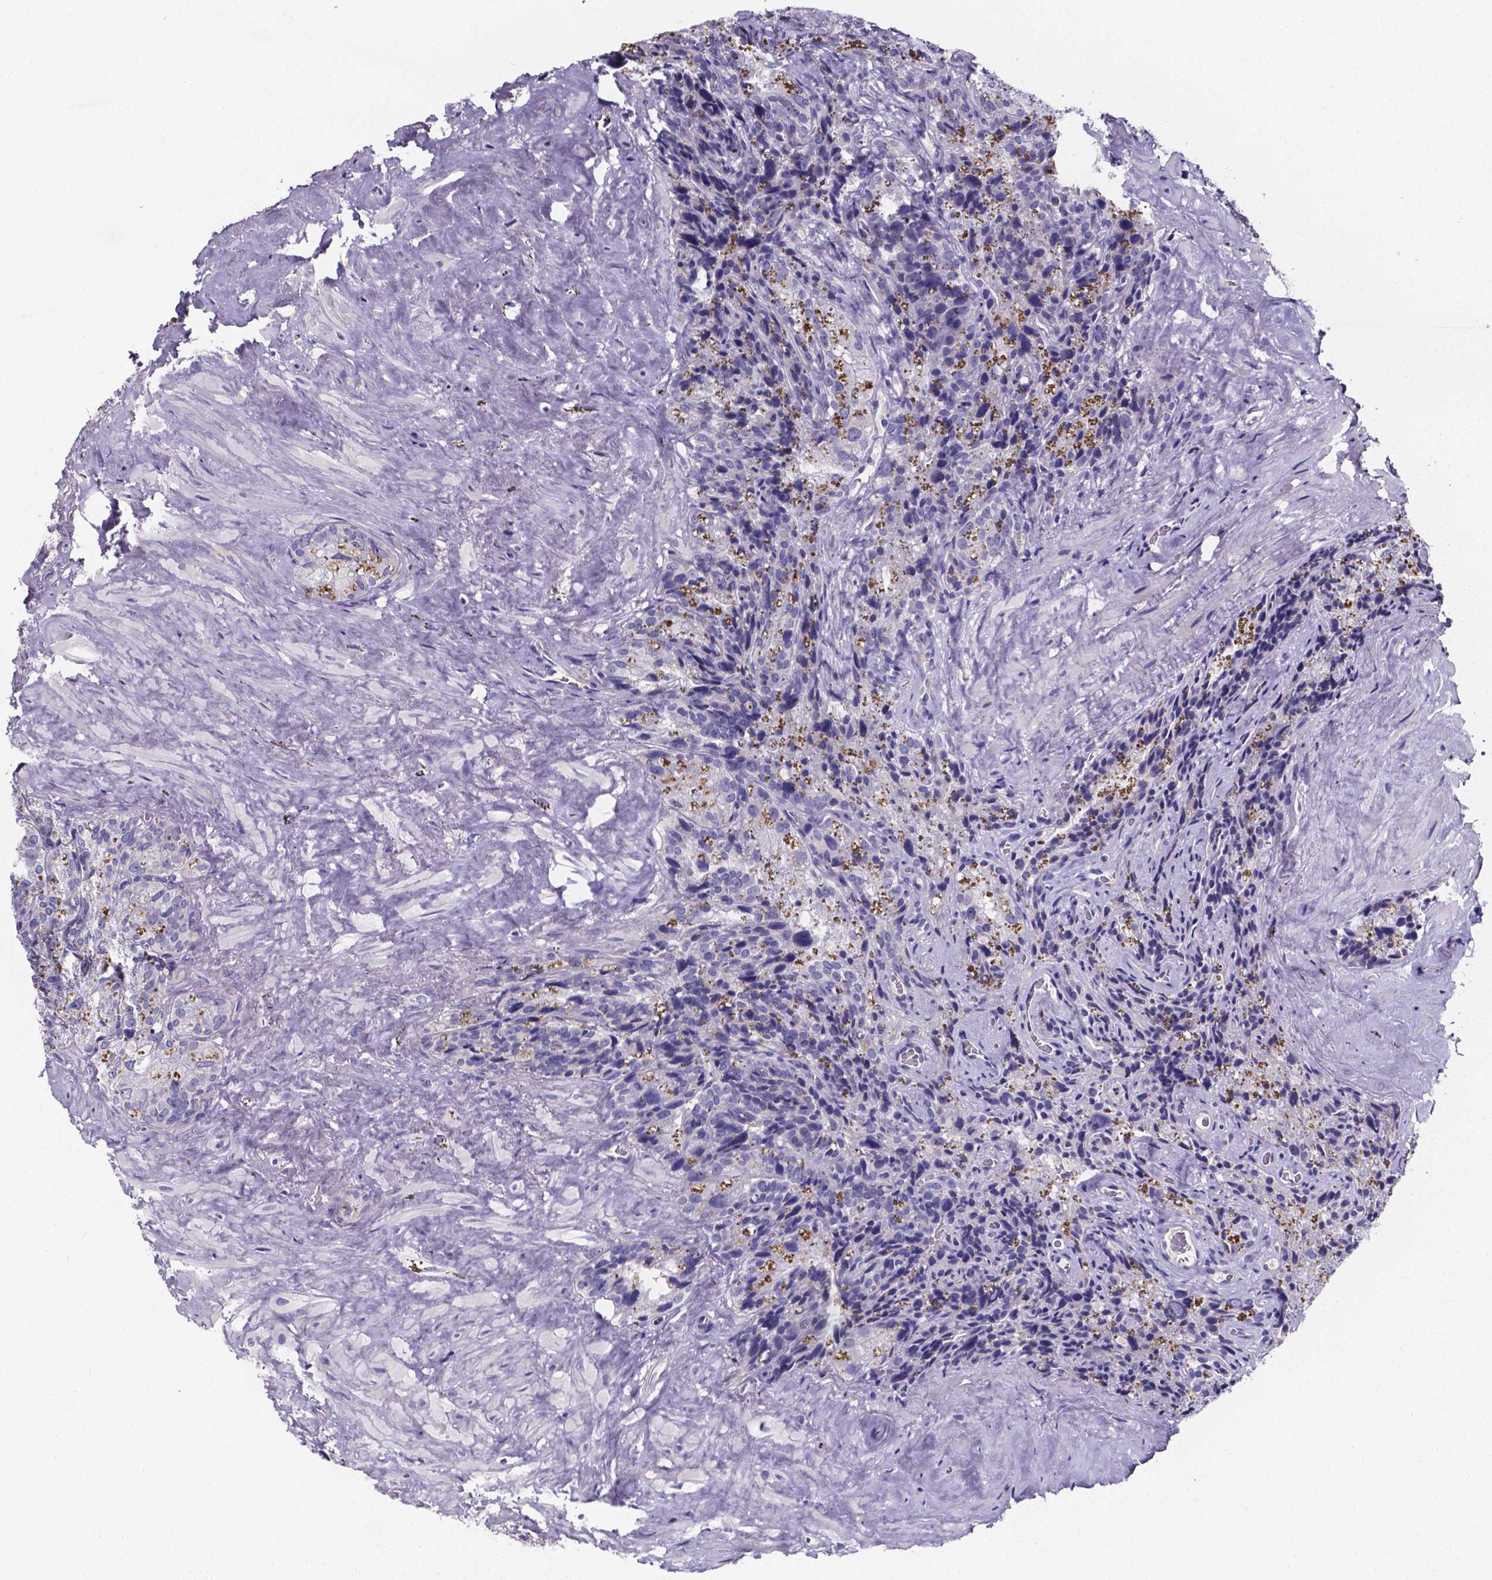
{"staining": {"intensity": "negative", "quantity": "none", "location": "none"}, "tissue": "seminal vesicle", "cell_type": "Glandular cells", "image_type": "normal", "snomed": [{"axis": "morphology", "description": "Normal tissue, NOS"}, {"axis": "topography", "description": "Prostate"}, {"axis": "topography", "description": "Seminal veicle"}], "caption": "Immunohistochemistry image of normal seminal vesicle: seminal vesicle stained with DAB displays no significant protein positivity in glandular cells.", "gene": "CACNG8", "patient": {"sex": "male", "age": 71}}